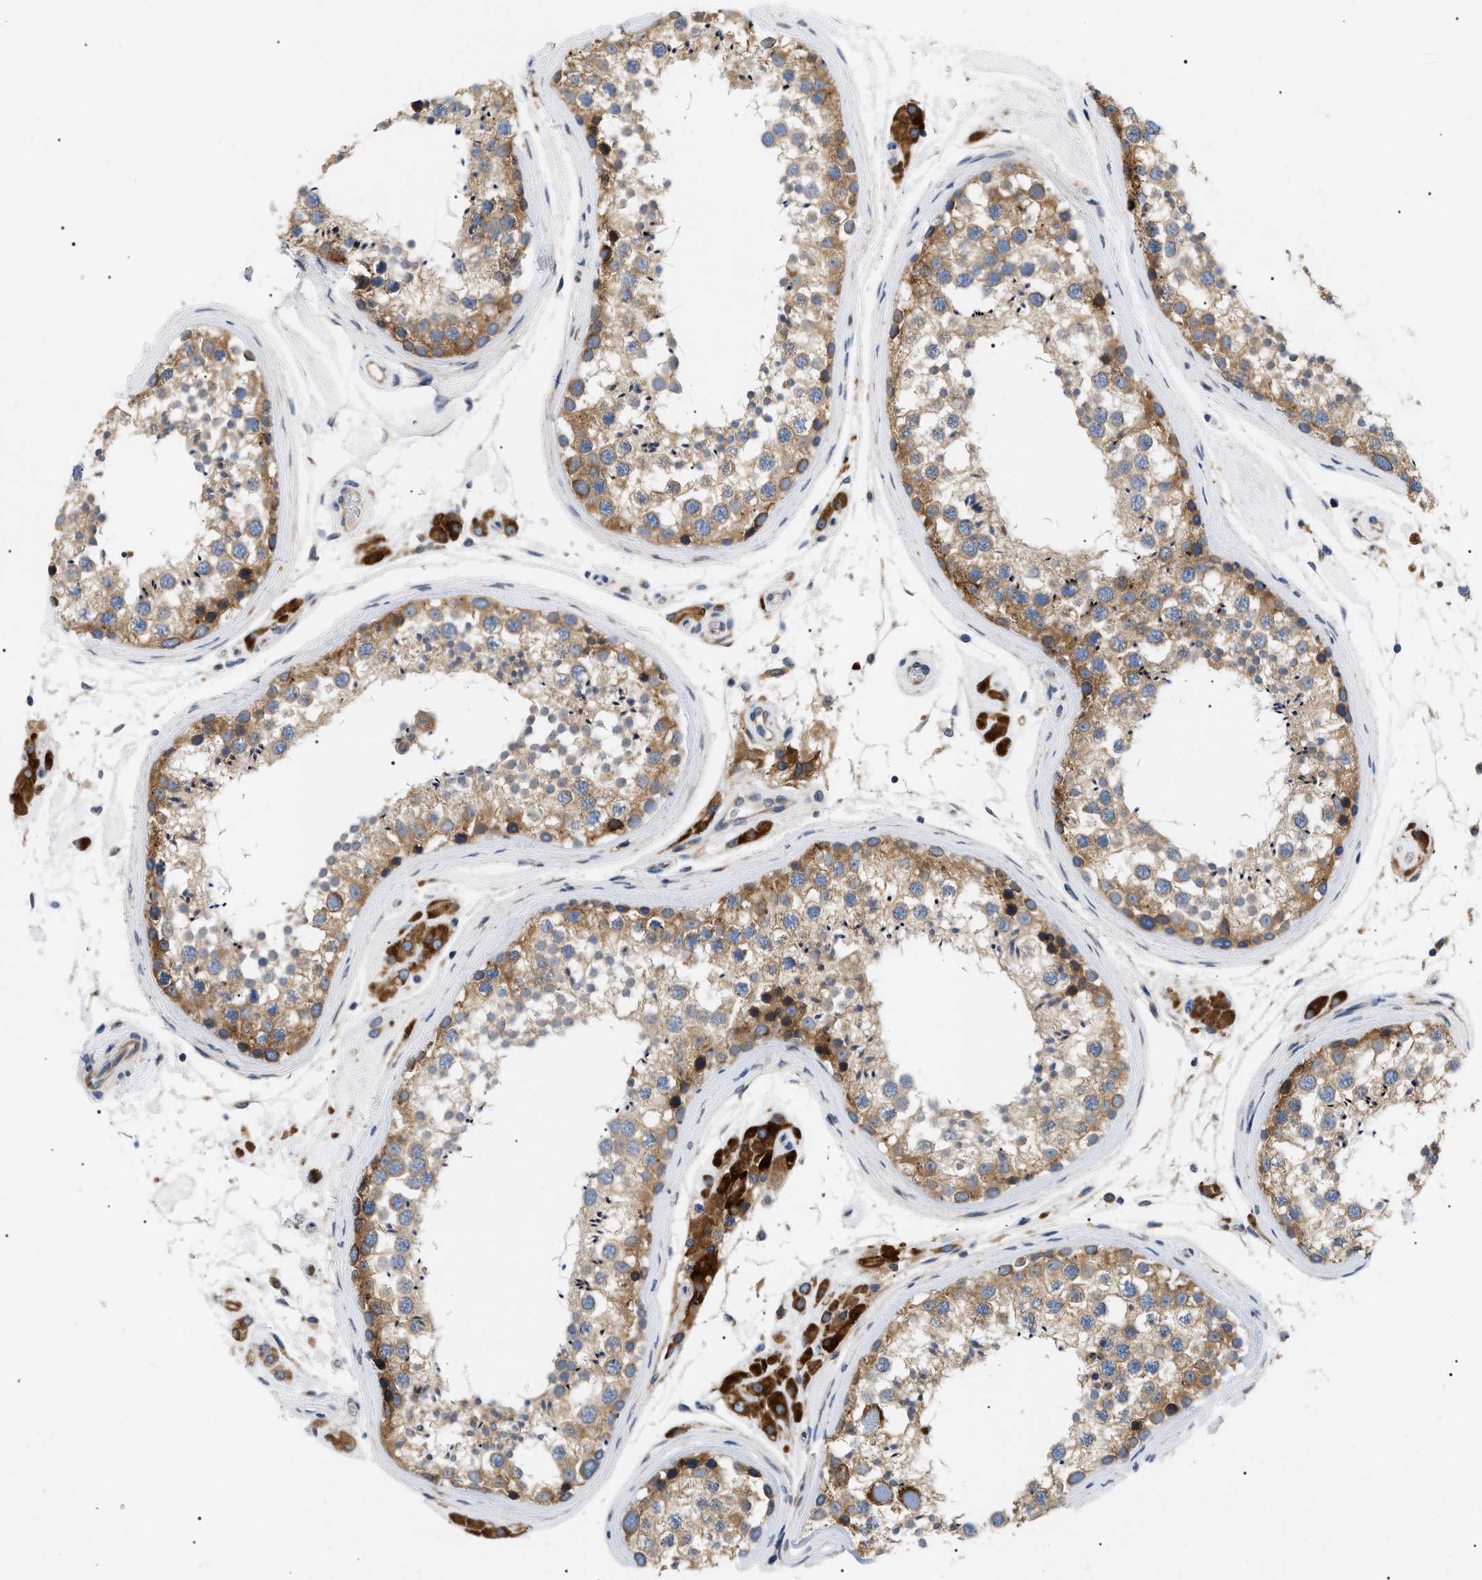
{"staining": {"intensity": "moderate", "quantity": ">75%", "location": "cytoplasmic/membranous"}, "tissue": "testis", "cell_type": "Cells in seminiferous ducts", "image_type": "normal", "snomed": [{"axis": "morphology", "description": "Normal tissue, NOS"}, {"axis": "topography", "description": "Testis"}], "caption": "IHC micrograph of benign testis: testis stained using immunohistochemistry reveals medium levels of moderate protein expression localized specifically in the cytoplasmic/membranous of cells in seminiferous ducts, appearing as a cytoplasmic/membranous brown color.", "gene": "DERL1", "patient": {"sex": "male", "age": 46}}